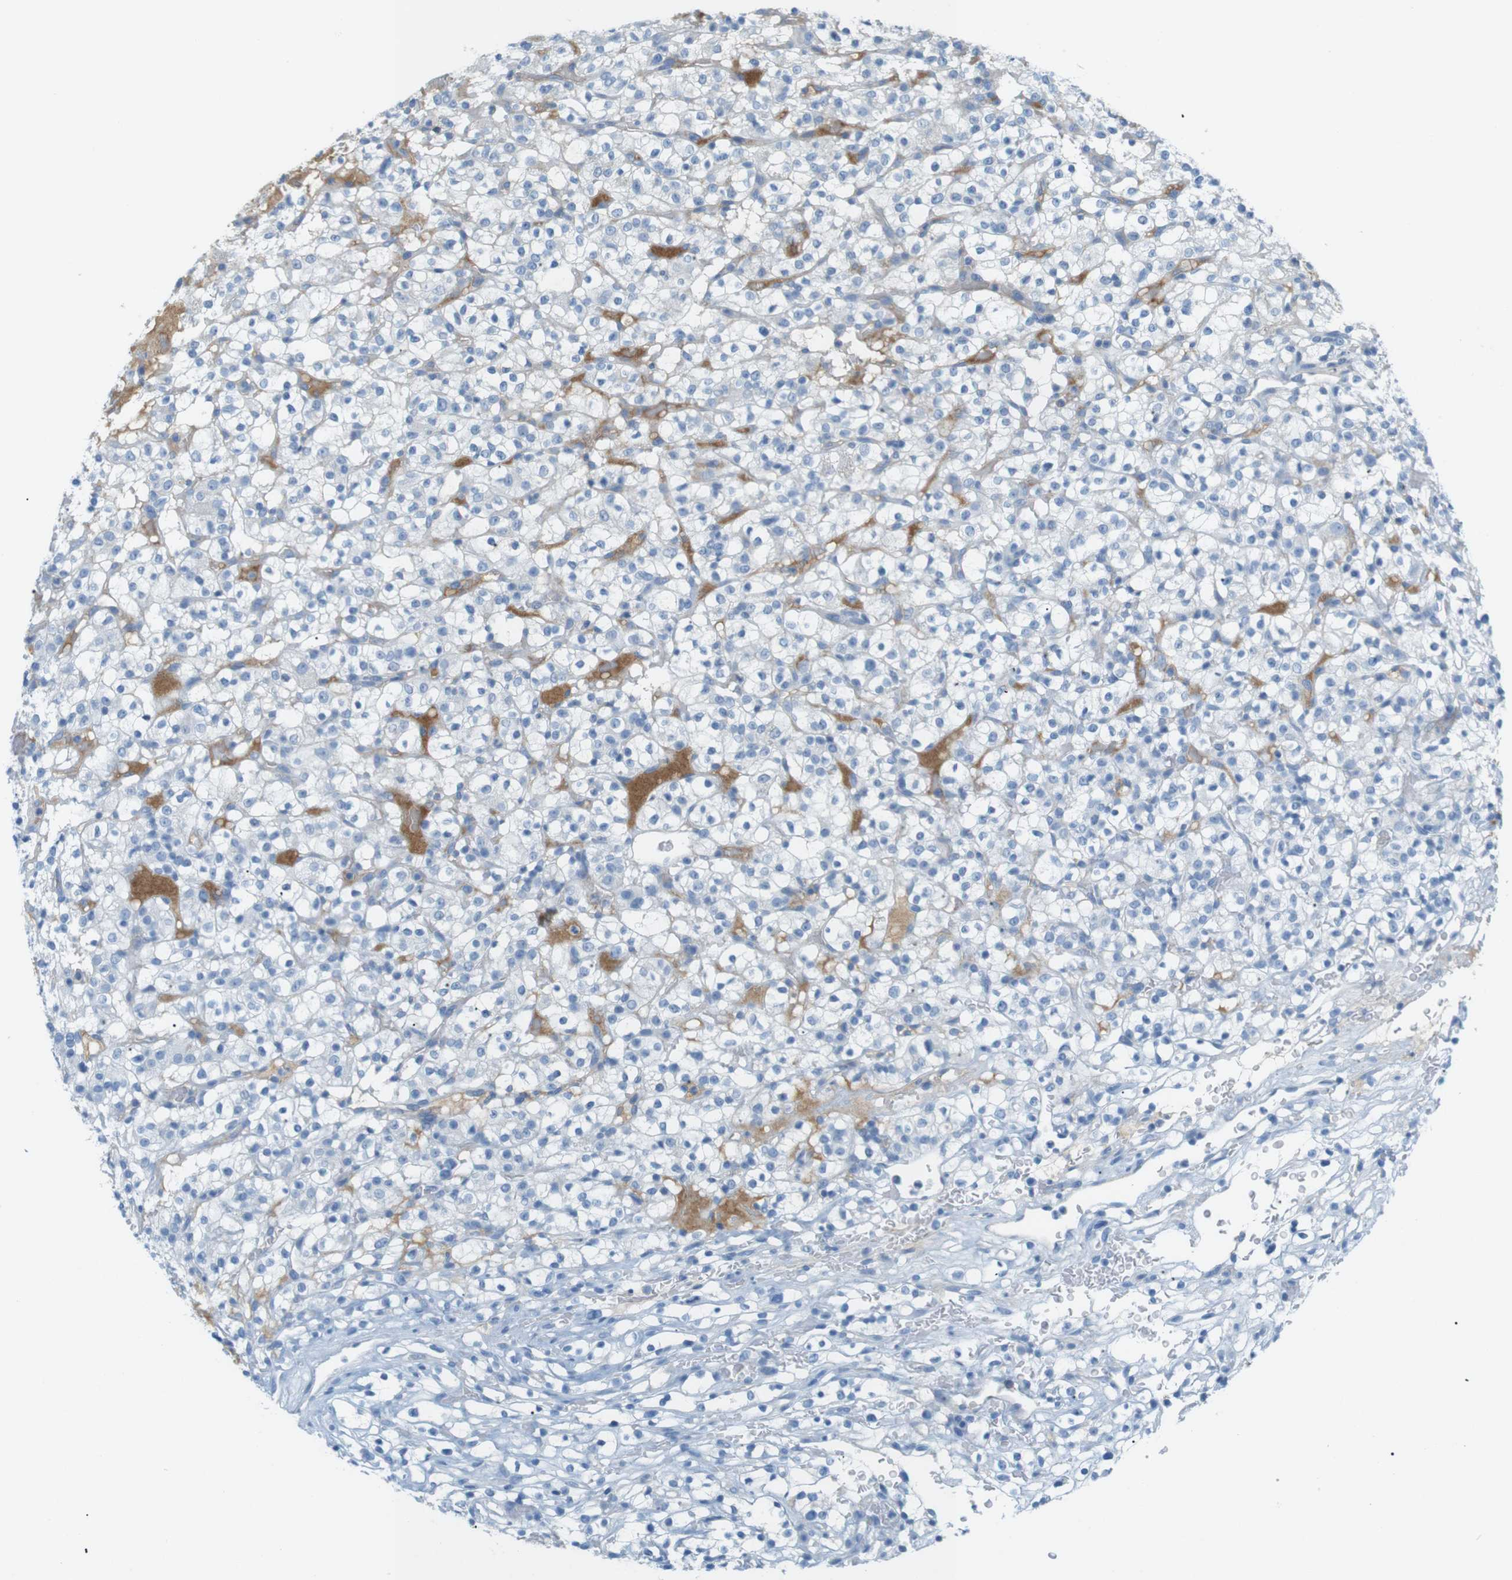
{"staining": {"intensity": "negative", "quantity": "none", "location": "none"}, "tissue": "renal cancer", "cell_type": "Tumor cells", "image_type": "cancer", "snomed": [{"axis": "morphology", "description": "Normal tissue, NOS"}, {"axis": "morphology", "description": "Adenocarcinoma, NOS"}, {"axis": "topography", "description": "Kidney"}], "caption": "Image shows no protein staining in tumor cells of renal cancer tissue.", "gene": "AZGP1", "patient": {"sex": "female", "age": 72}}